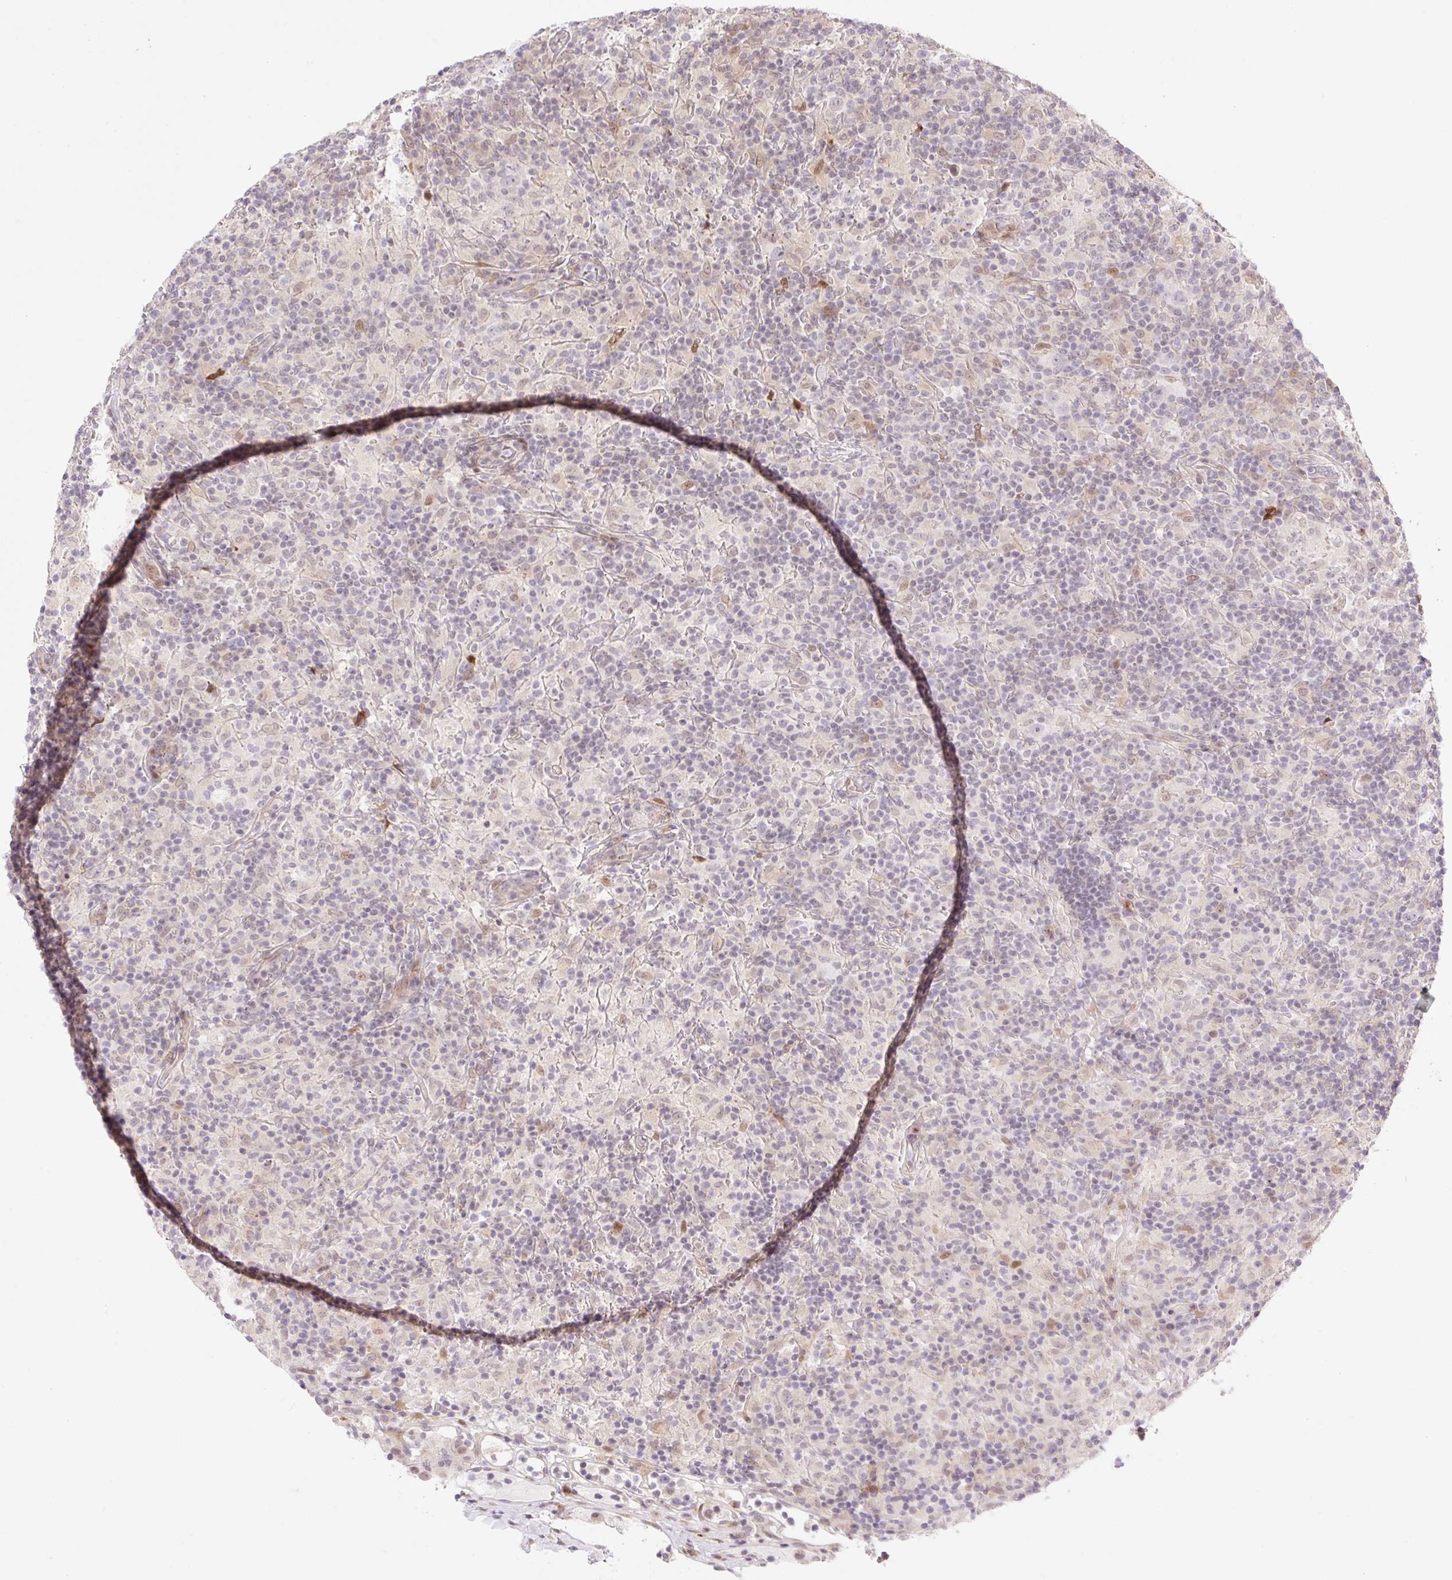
{"staining": {"intensity": "negative", "quantity": "none", "location": "none"}, "tissue": "lymphoma", "cell_type": "Tumor cells", "image_type": "cancer", "snomed": [{"axis": "morphology", "description": "Hodgkin's disease, NOS"}, {"axis": "topography", "description": "Lymph node"}], "caption": "IHC histopathology image of human lymphoma stained for a protein (brown), which reveals no expression in tumor cells.", "gene": "ZFP41", "patient": {"sex": "male", "age": 70}}